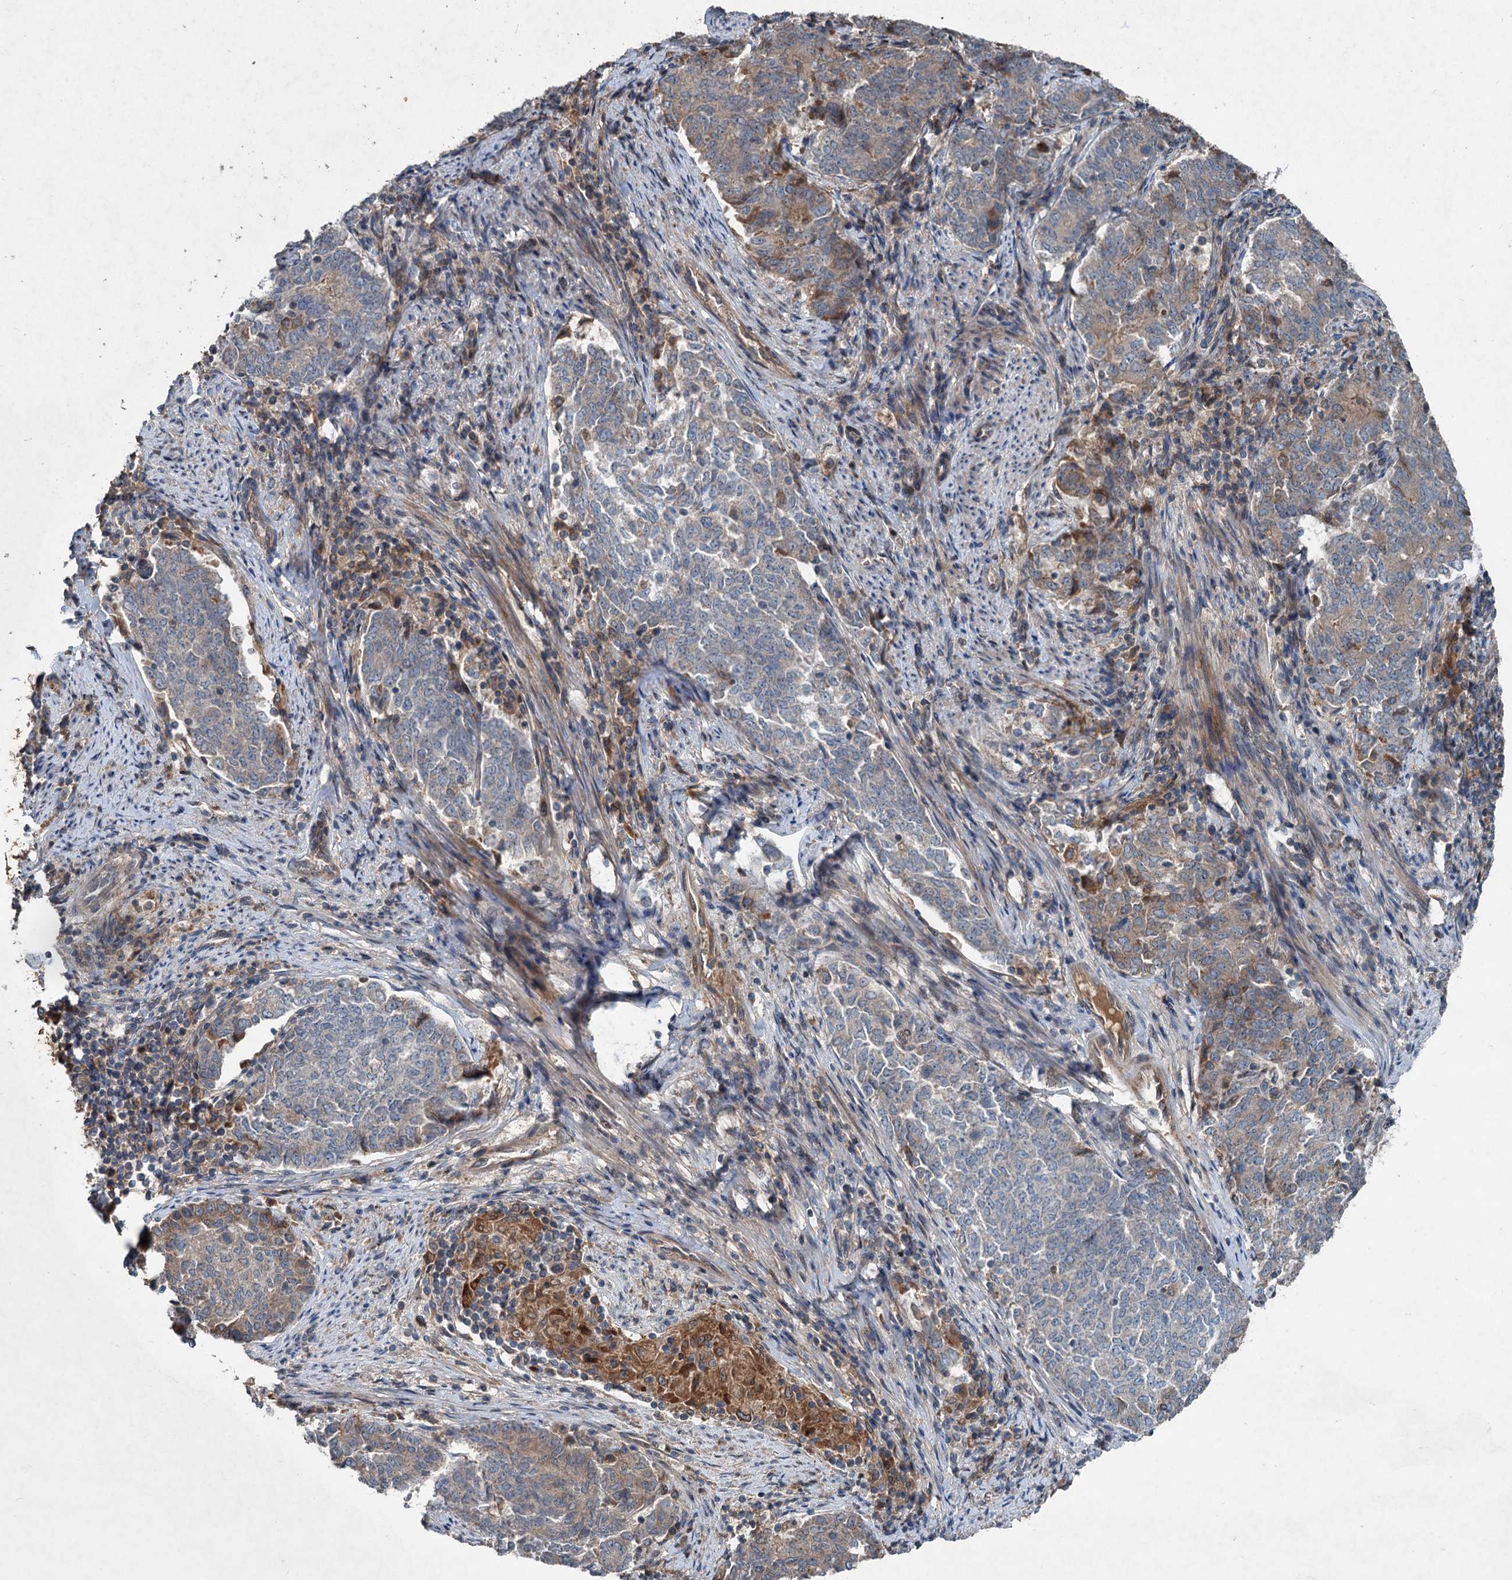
{"staining": {"intensity": "moderate", "quantity": "25%-75%", "location": "cytoplasmic/membranous"}, "tissue": "endometrial cancer", "cell_type": "Tumor cells", "image_type": "cancer", "snomed": [{"axis": "morphology", "description": "Adenocarcinoma, NOS"}, {"axis": "topography", "description": "Endometrium"}], "caption": "Immunohistochemical staining of human adenocarcinoma (endometrial) exhibits moderate cytoplasmic/membranous protein staining in about 25%-75% of tumor cells.", "gene": "TAPBPL", "patient": {"sex": "female", "age": 80}}